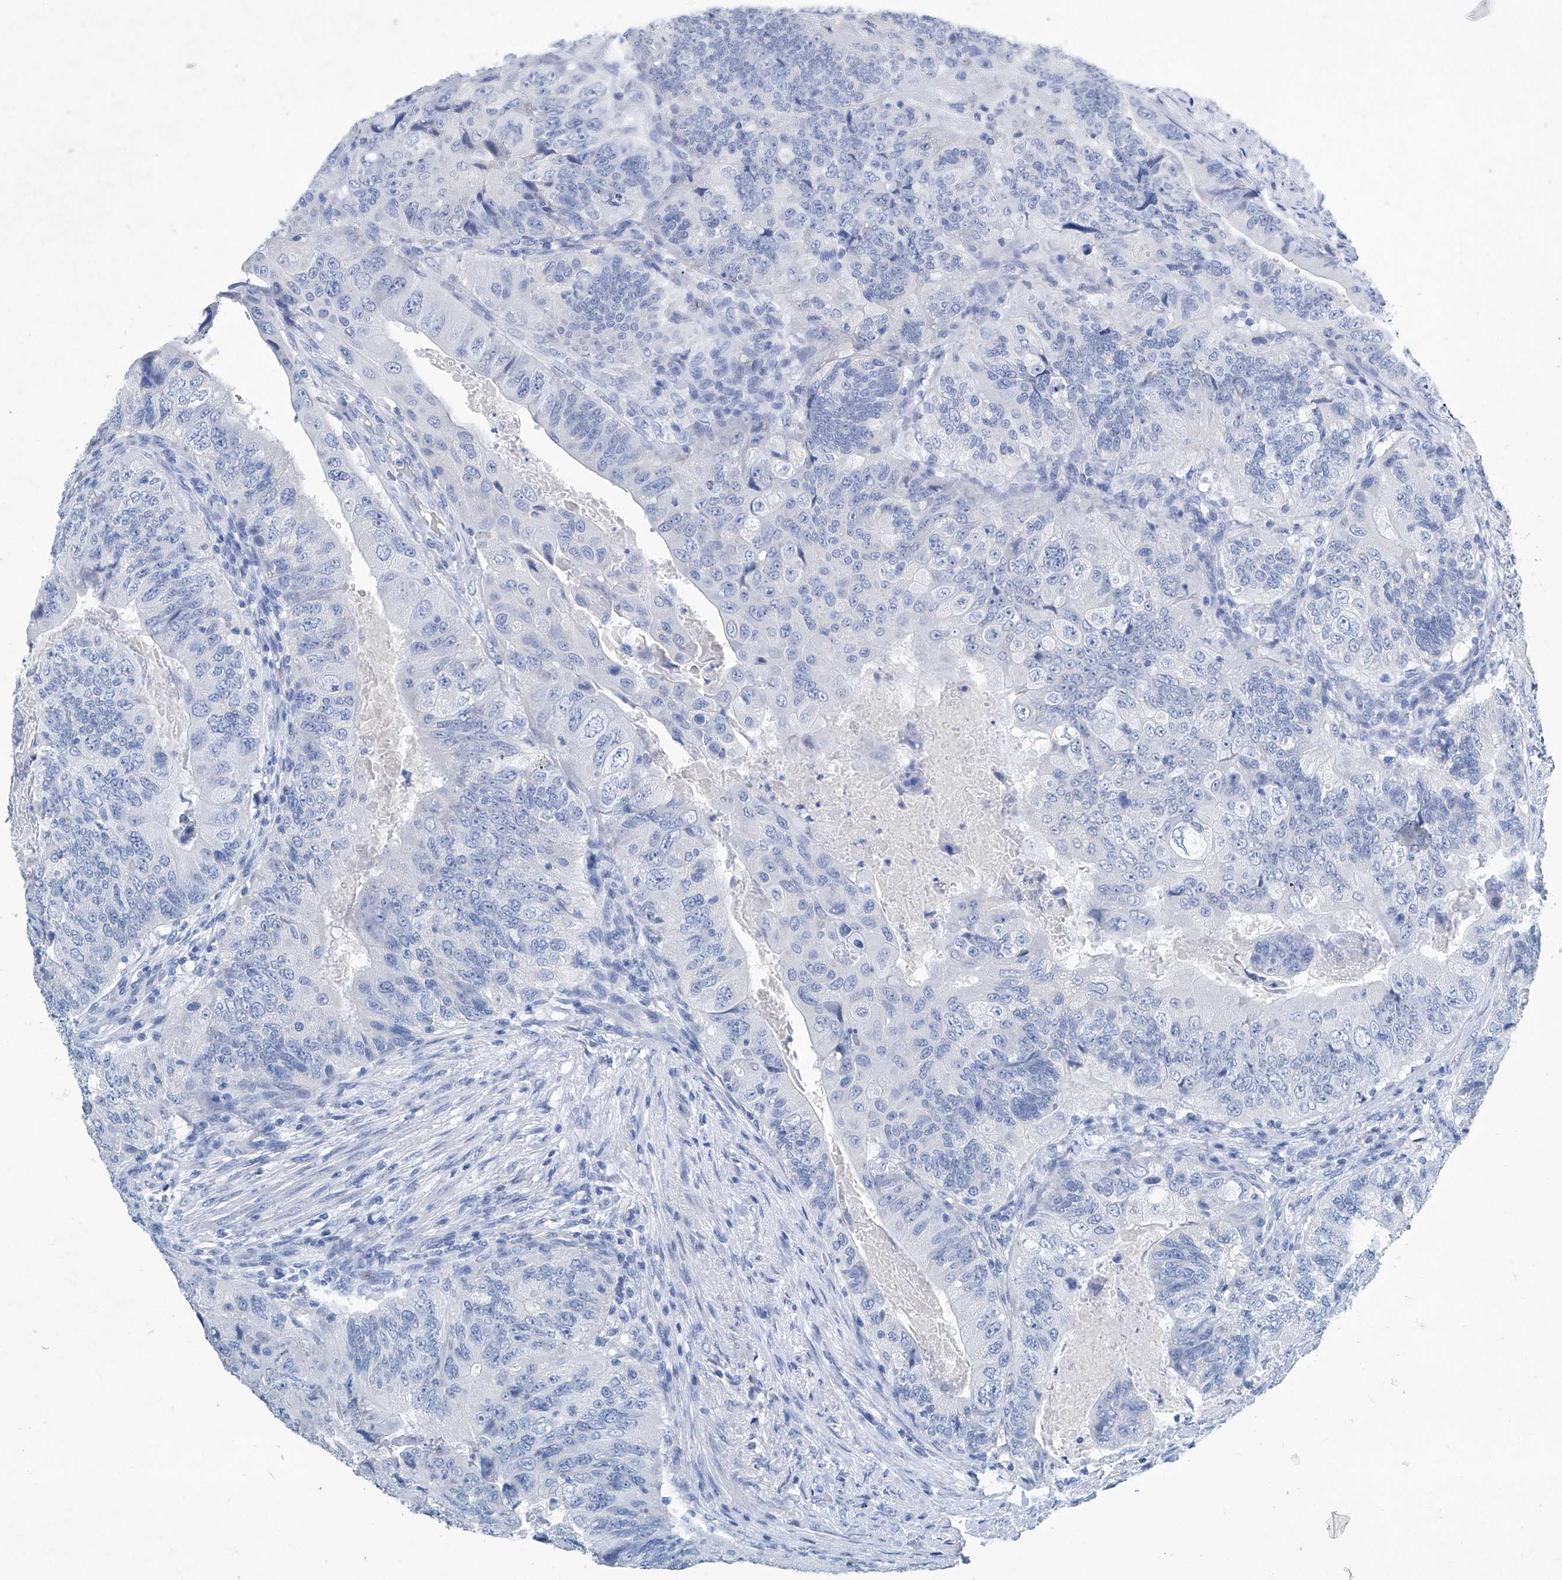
{"staining": {"intensity": "negative", "quantity": "none", "location": "none"}, "tissue": "colorectal cancer", "cell_type": "Tumor cells", "image_type": "cancer", "snomed": [{"axis": "morphology", "description": "Adenocarcinoma, NOS"}, {"axis": "topography", "description": "Rectum"}], "caption": "Human adenocarcinoma (colorectal) stained for a protein using immunohistochemistry (IHC) demonstrates no staining in tumor cells.", "gene": "CYP2A7", "patient": {"sex": "male", "age": 63}}